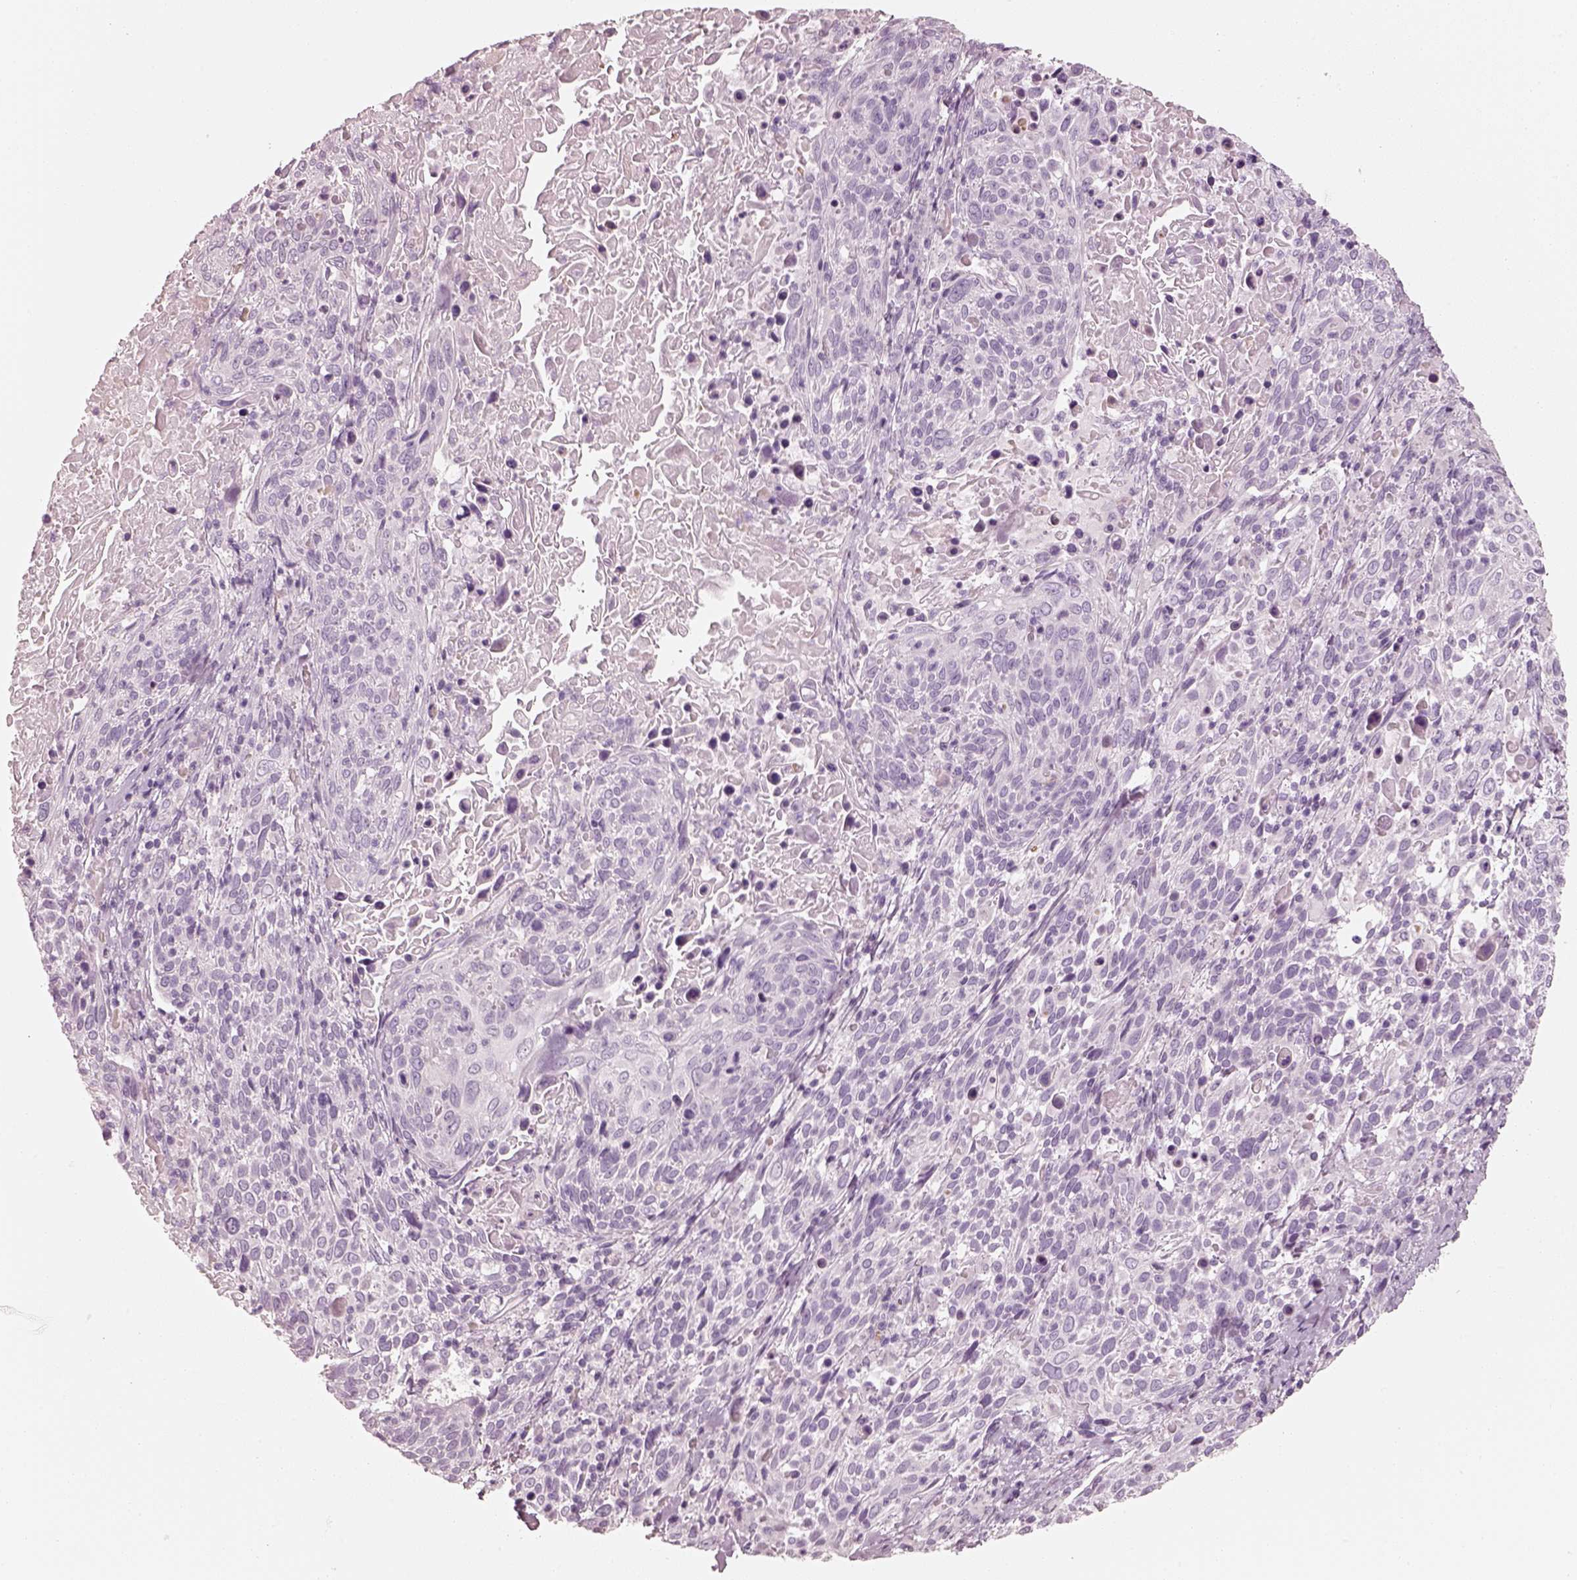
{"staining": {"intensity": "negative", "quantity": "none", "location": "none"}, "tissue": "cervical cancer", "cell_type": "Tumor cells", "image_type": "cancer", "snomed": [{"axis": "morphology", "description": "Squamous cell carcinoma, NOS"}, {"axis": "topography", "description": "Cervix"}], "caption": "DAB immunohistochemical staining of human cervical squamous cell carcinoma shows no significant positivity in tumor cells. Nuclei are stained in blue.", "gene": "R3HDML", "patient": {"sex": "female", "age": 61}}